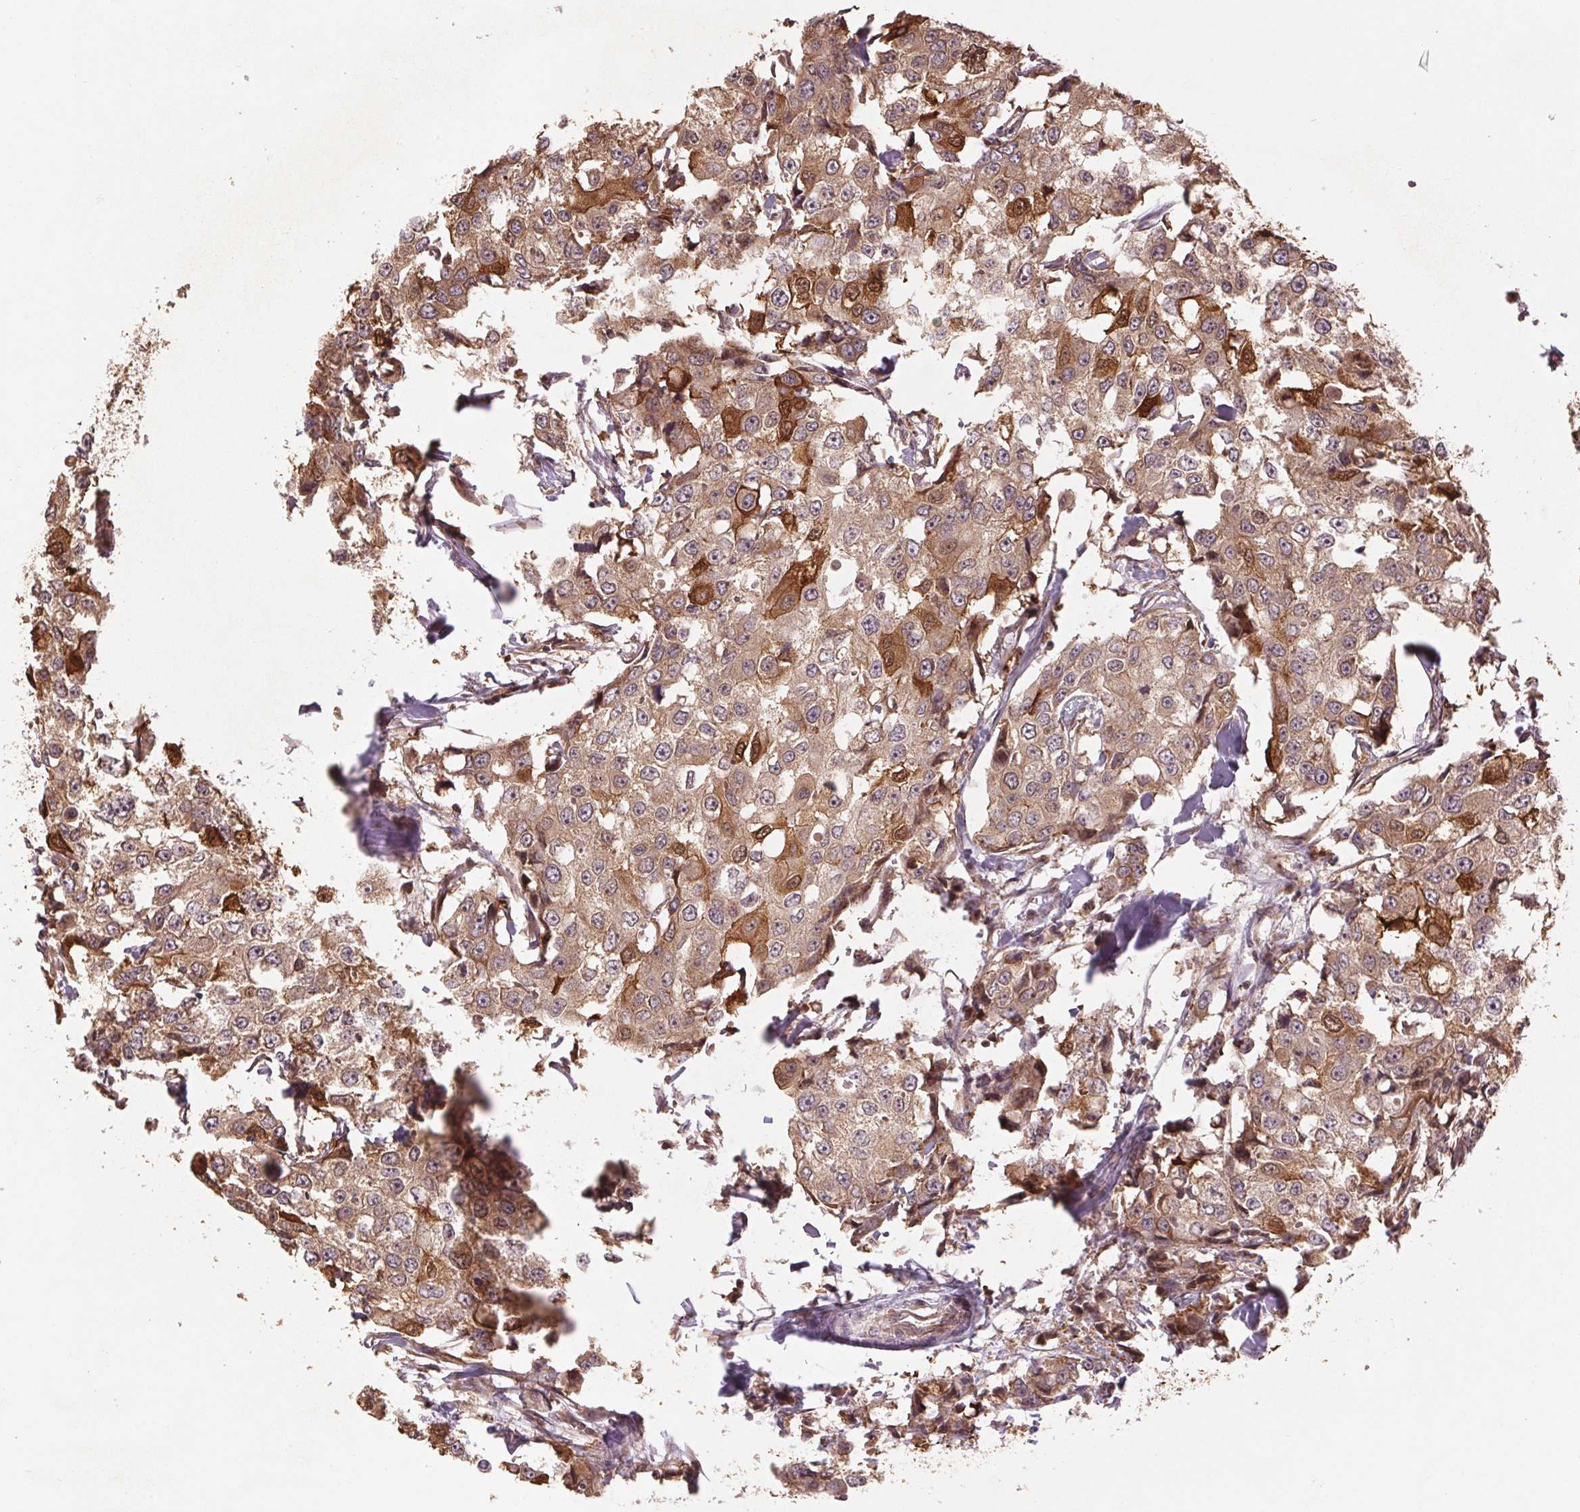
{"staining": {"intensity": "moderate", "quantity": ">75%", "location": "cytoplasmic/membranous"}, "tissue": "breast cancer", "cell_type": "Tumor cells", "image_type": "cancer", "snomed": [{"axis": "morphology", "description": "Duct carcinoma"}, {"axis": "topography", "description": "Breast"}], "caption": "About >75% of tumor cells in human breast cancer show moderate cytoplasmic/membranous protein positivity as visualized by brown immunohistochemical staining.", "gene": "BTF3L4", "patient": {"sex": "female", "age": 27}}